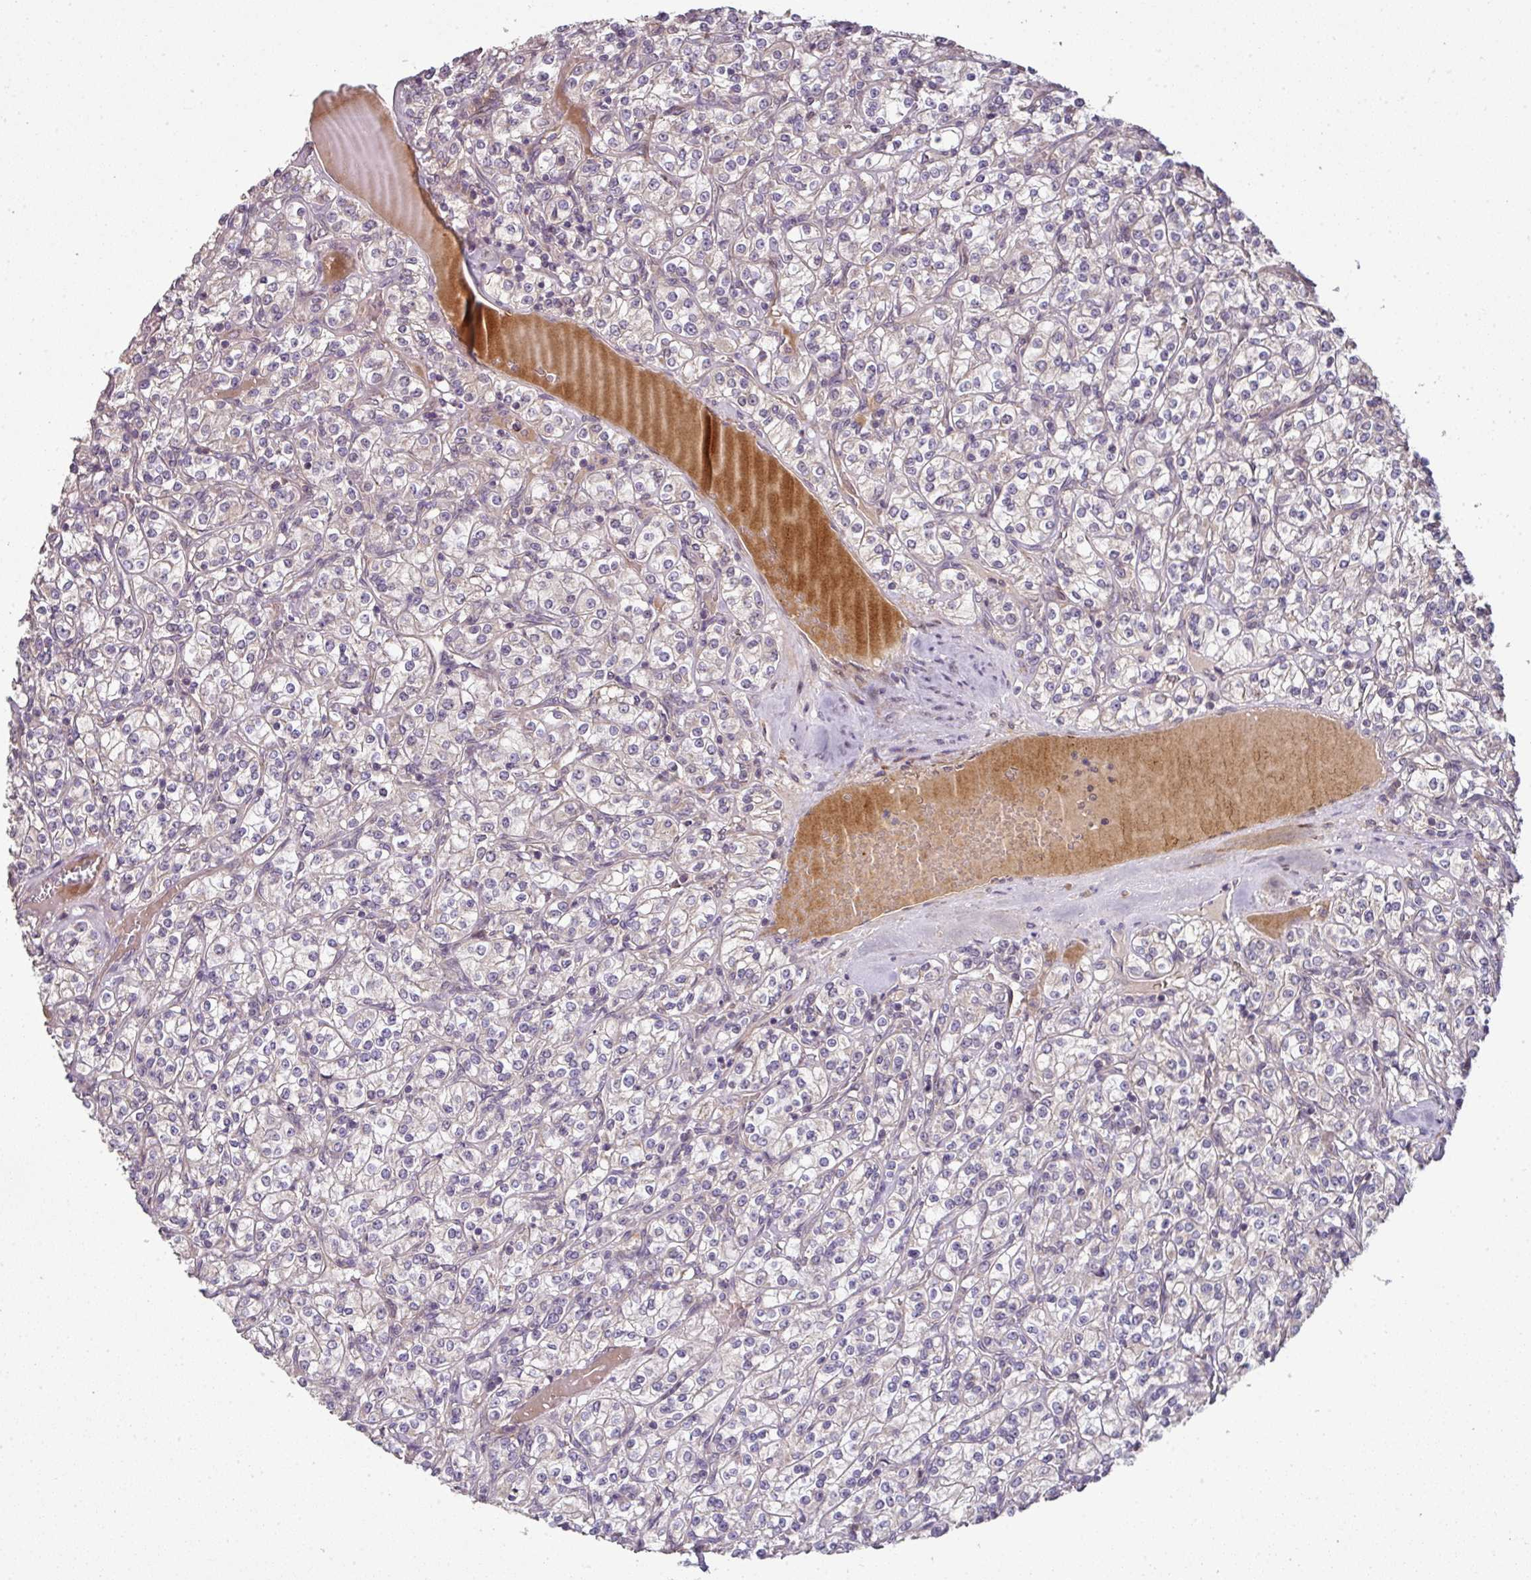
{"staining": {"intensity": "negative", "quantity": "none", "location": "none"}, "tissue": "renal cancer", "cell_type": "Tumor cells", "image_type": "cancer", "snomed": [{"axis": "morphology", "description": "Adenocarcinoma, NOS"}, {"axis": "topography", "description": "Kidney"}], "caption": "Tumor cells are negative for brown protein staining in renal cancer (adenocarcinoma).", "gene": "SPCS3", "patient": {"sex": "male", "age": 77}}